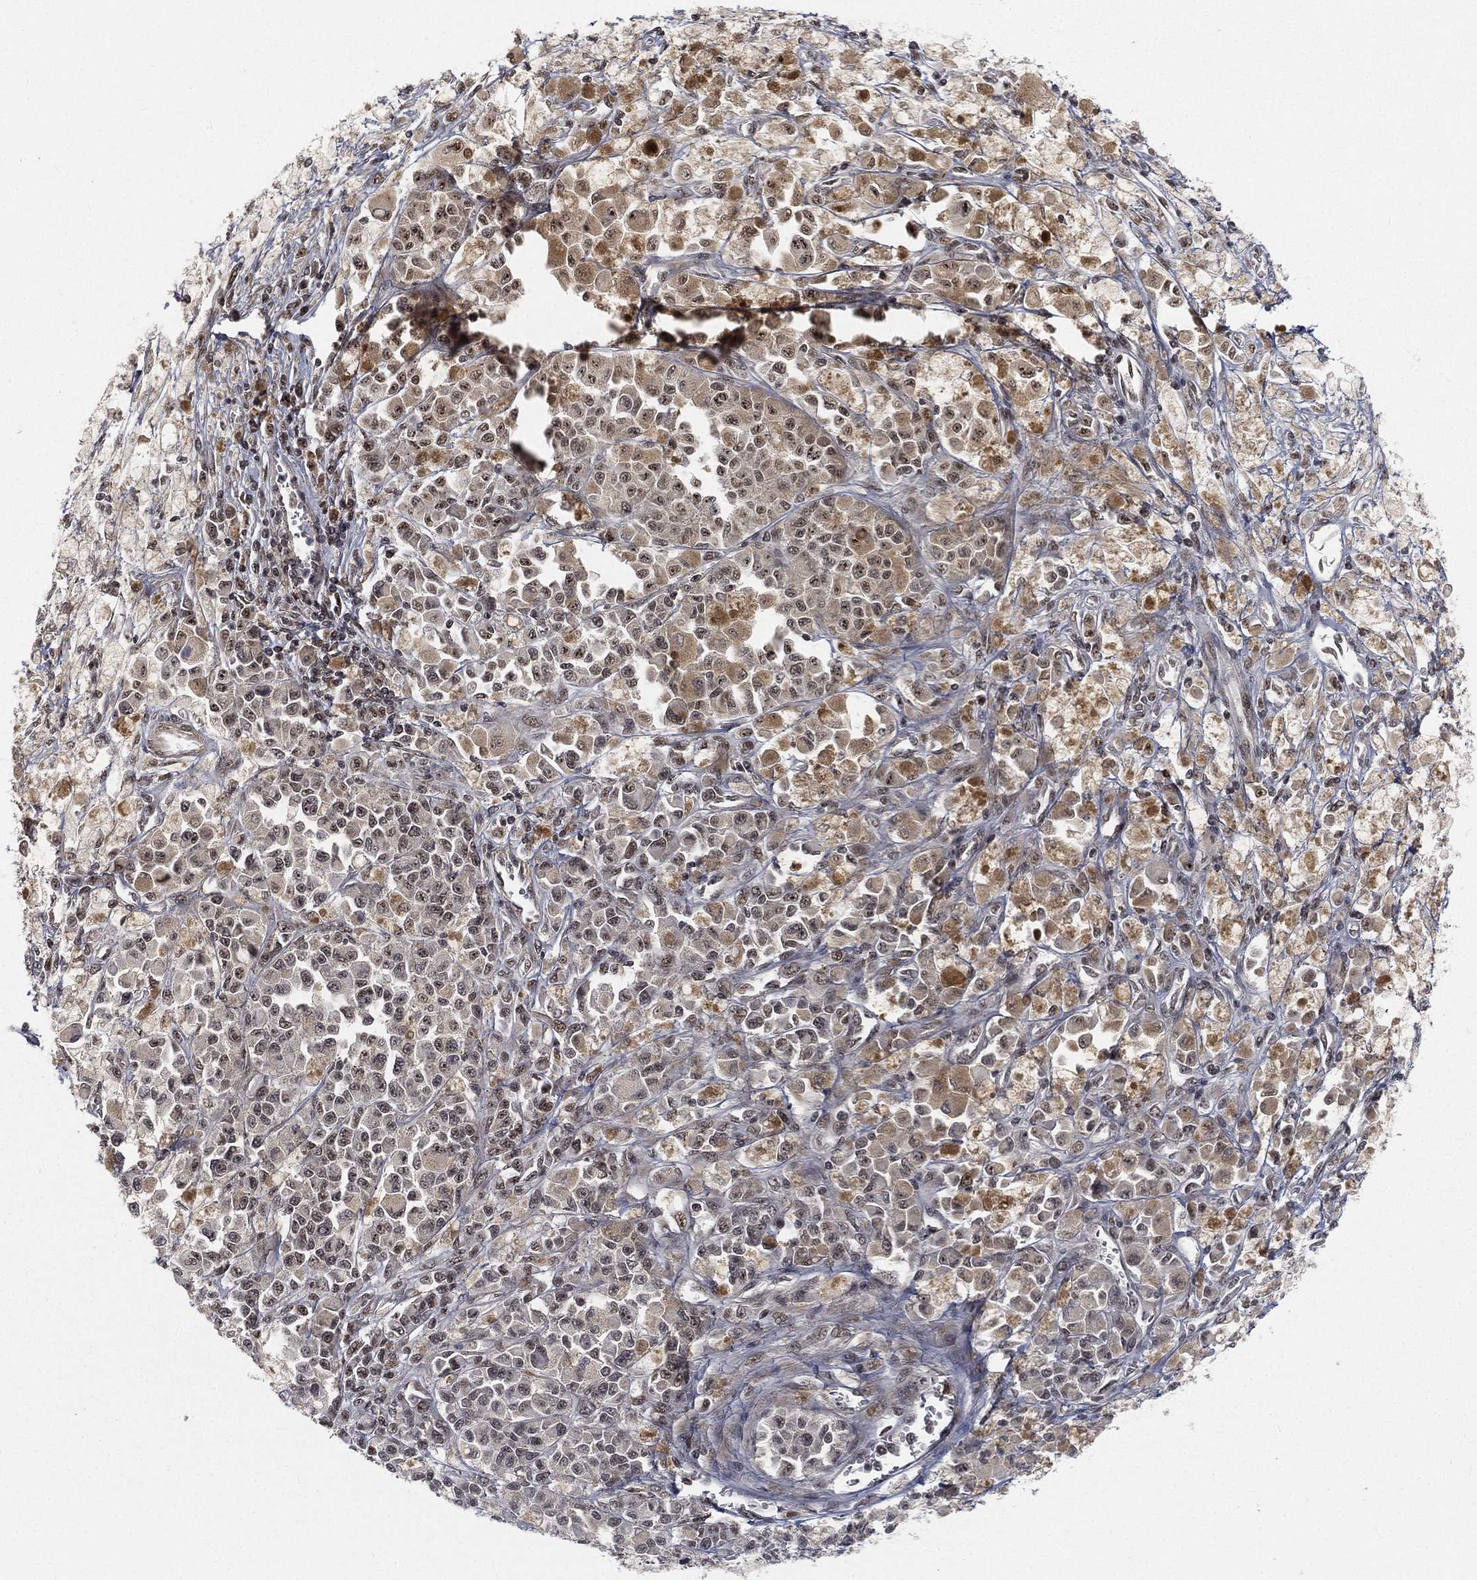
{"staining": {"intensity": "moderate", "quantity": "25%-75%", "location": "cytoplasmic/membranous,nuclear"}, "tissue": "melanoma", "cell_type": "Tumor cells", "image_type": "cancer", "snomed": [{"axis": "morphology", "description": "Malignant melanoma, NOS"}, {"axis": "topography", "description": "Skin"}], "caption": "Moderate cytoplasmic/membranous and nuclear protein positivity is identified in about 25%-75% of tumor cells in malignant melanoma.", "gene": "RSRC2", "patient": {"sex": "female", "age": 58}}